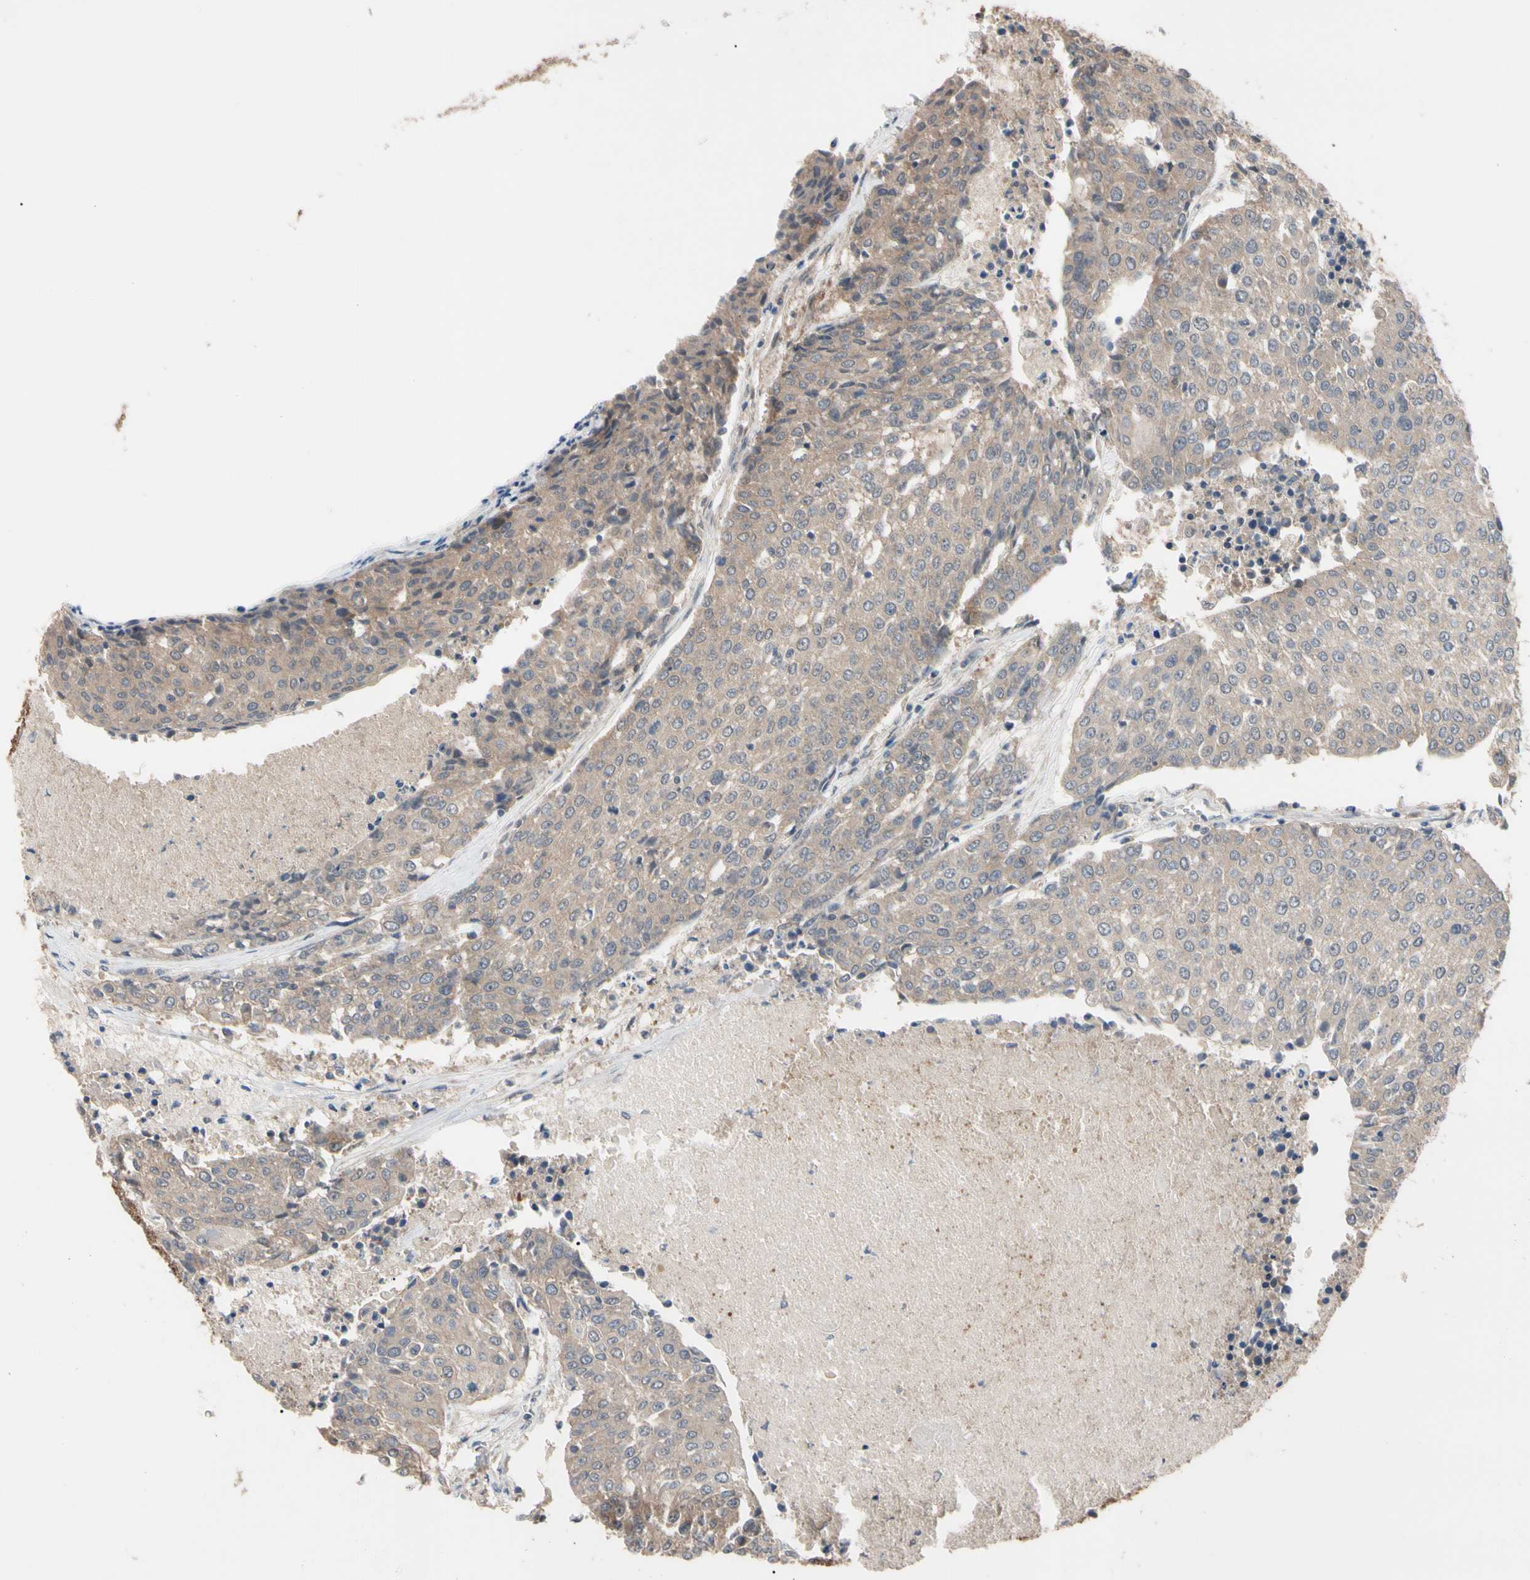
{"staining": {"intensity": "weak", "quantity": ">75%", "location": "cytoplasmic/membranous"}, "tissue": "urothelial cancer", "cell_type": "Tumor cells", "image_type": "cancer", "snomed": [{"axis": "morphology", "description": "Urothelial carcinoma, High grade"}, {"axis": "topography", "description": "Urinary bladder"}], "caption": "The micrograph demonstrates a brown stain indicating the presence of a protein in the cytoplasmic/membranous of tumor cells in urothelial cancer.", "gene": "DPP8", "patient": {"sex": "female", "age": 85}}